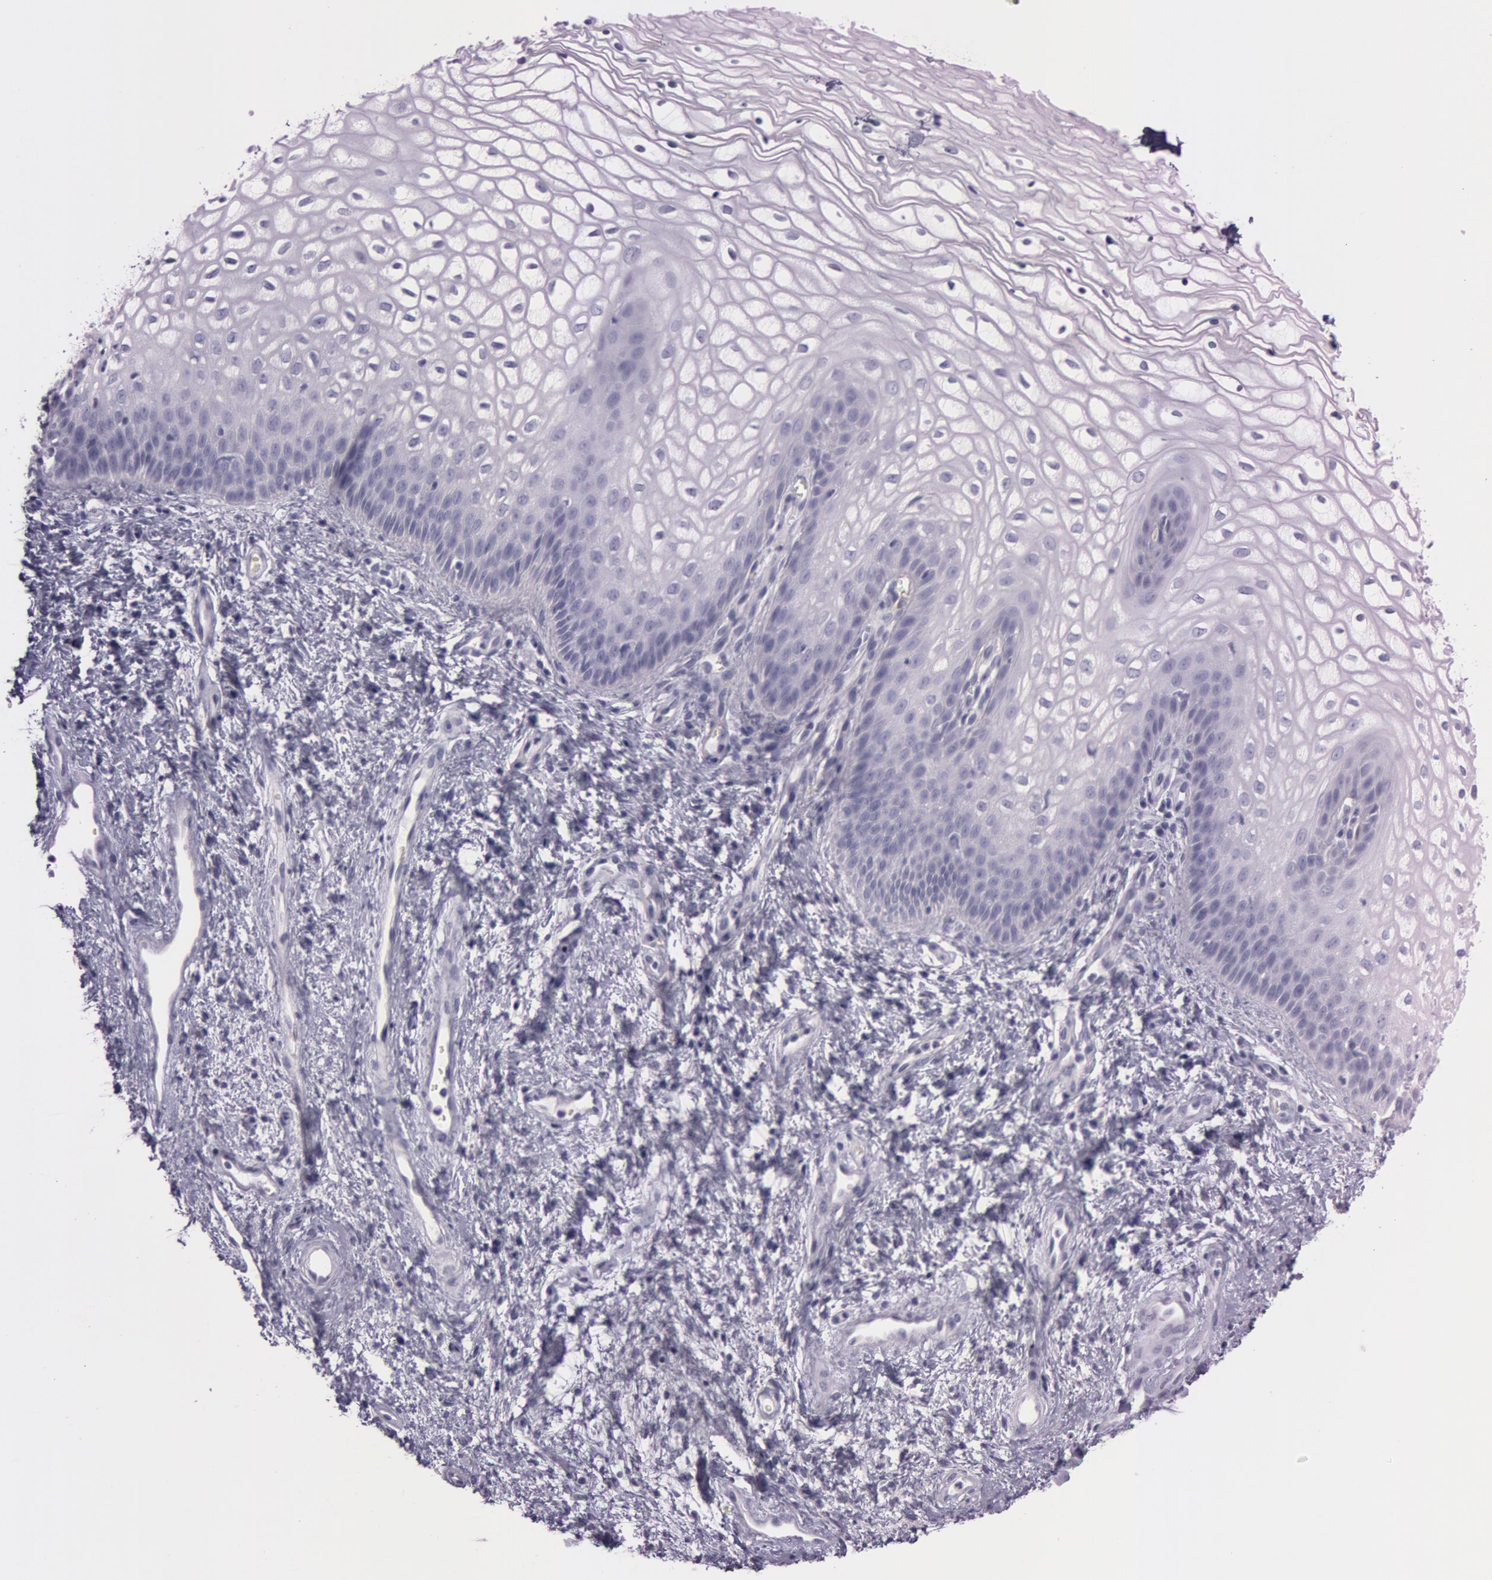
{"staining": {"intensity": "negative", "quantity": "none", "location": "none"}, "tissue": "vagina", "cell_type": "Squamous epithelial cells", "image_type": "normal", "snomed": [{"axis": "morphology", "description": "Normal tissue, NOS"}, {"axis": "topography", "description": "Vagina"}], "caption": "There is no significant staining in squamous epithelial cells of vagina. Brightfield microscopy of IHC stained with DAB (3,3'-diaminobenzidine) (brown) and hematoxylin (blue), captured at high magnification.", "gene": "FOLH1", "patient": {"sex": "female", "age": 34}}